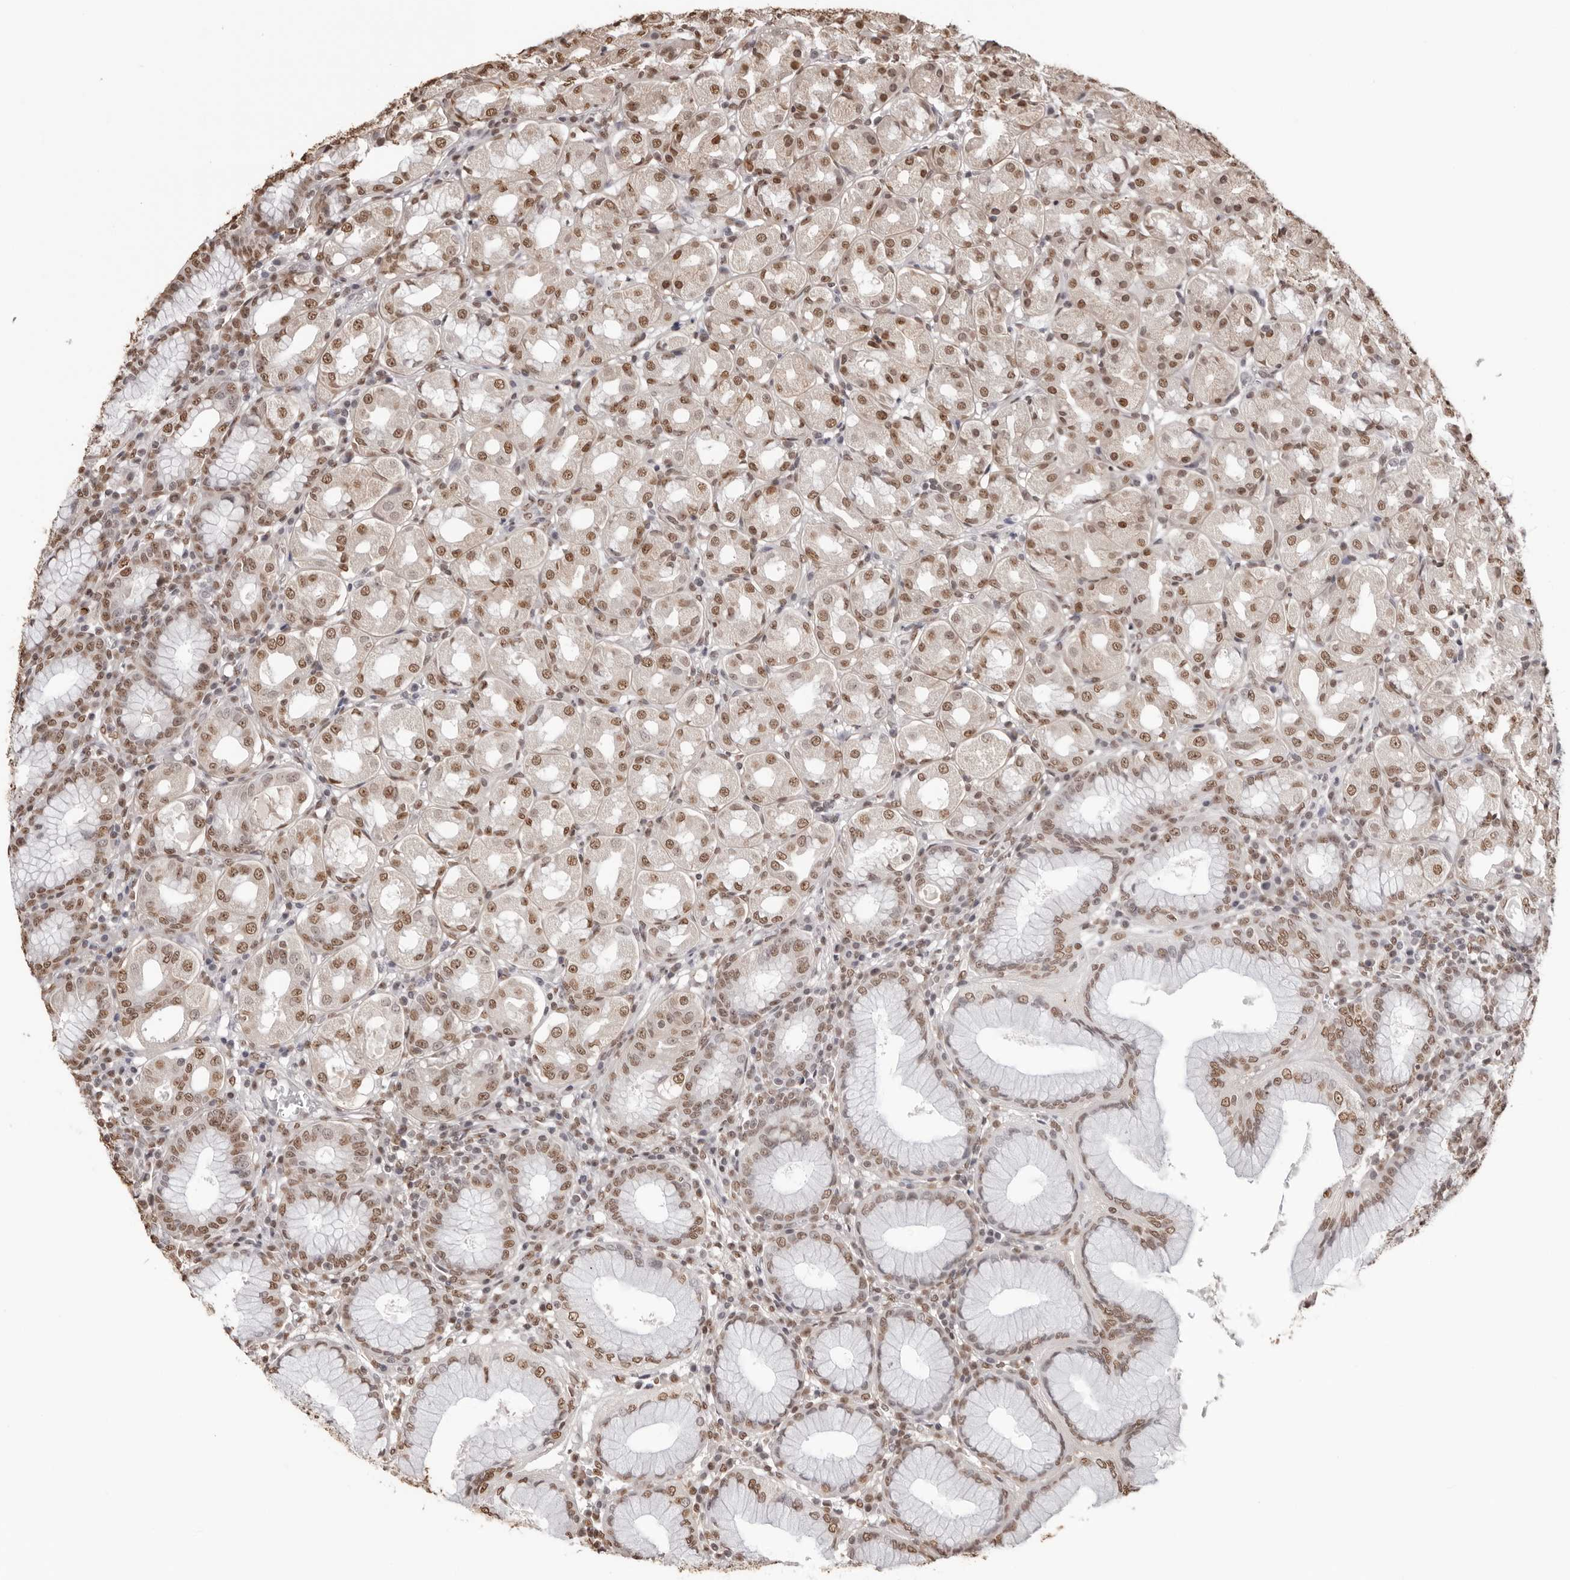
{"staining": {"intensity": "moderate", "quantity": ">75%", "location": "nuclear"}, "tissue": "stomach", "cell_type": "Glandular cells", "image_type": "normal", "snomed": [{"axis": "morphology", "description": "Normal tissue, NOS"}, {"axis": "topography", "description": "Stomach"}, {"axis": "topography", "description": "Stomach, lower"}], "caption": "Immunohistochemistry of normal stomach exhibits medium levels of moderate nuclear staining in approximately >75% of glandular cells. The protein of interest is shown in brown color, while the nuclei are stained blue.", "gene": "OLIG3", "patient": {"sex": "female", "age": 56}}